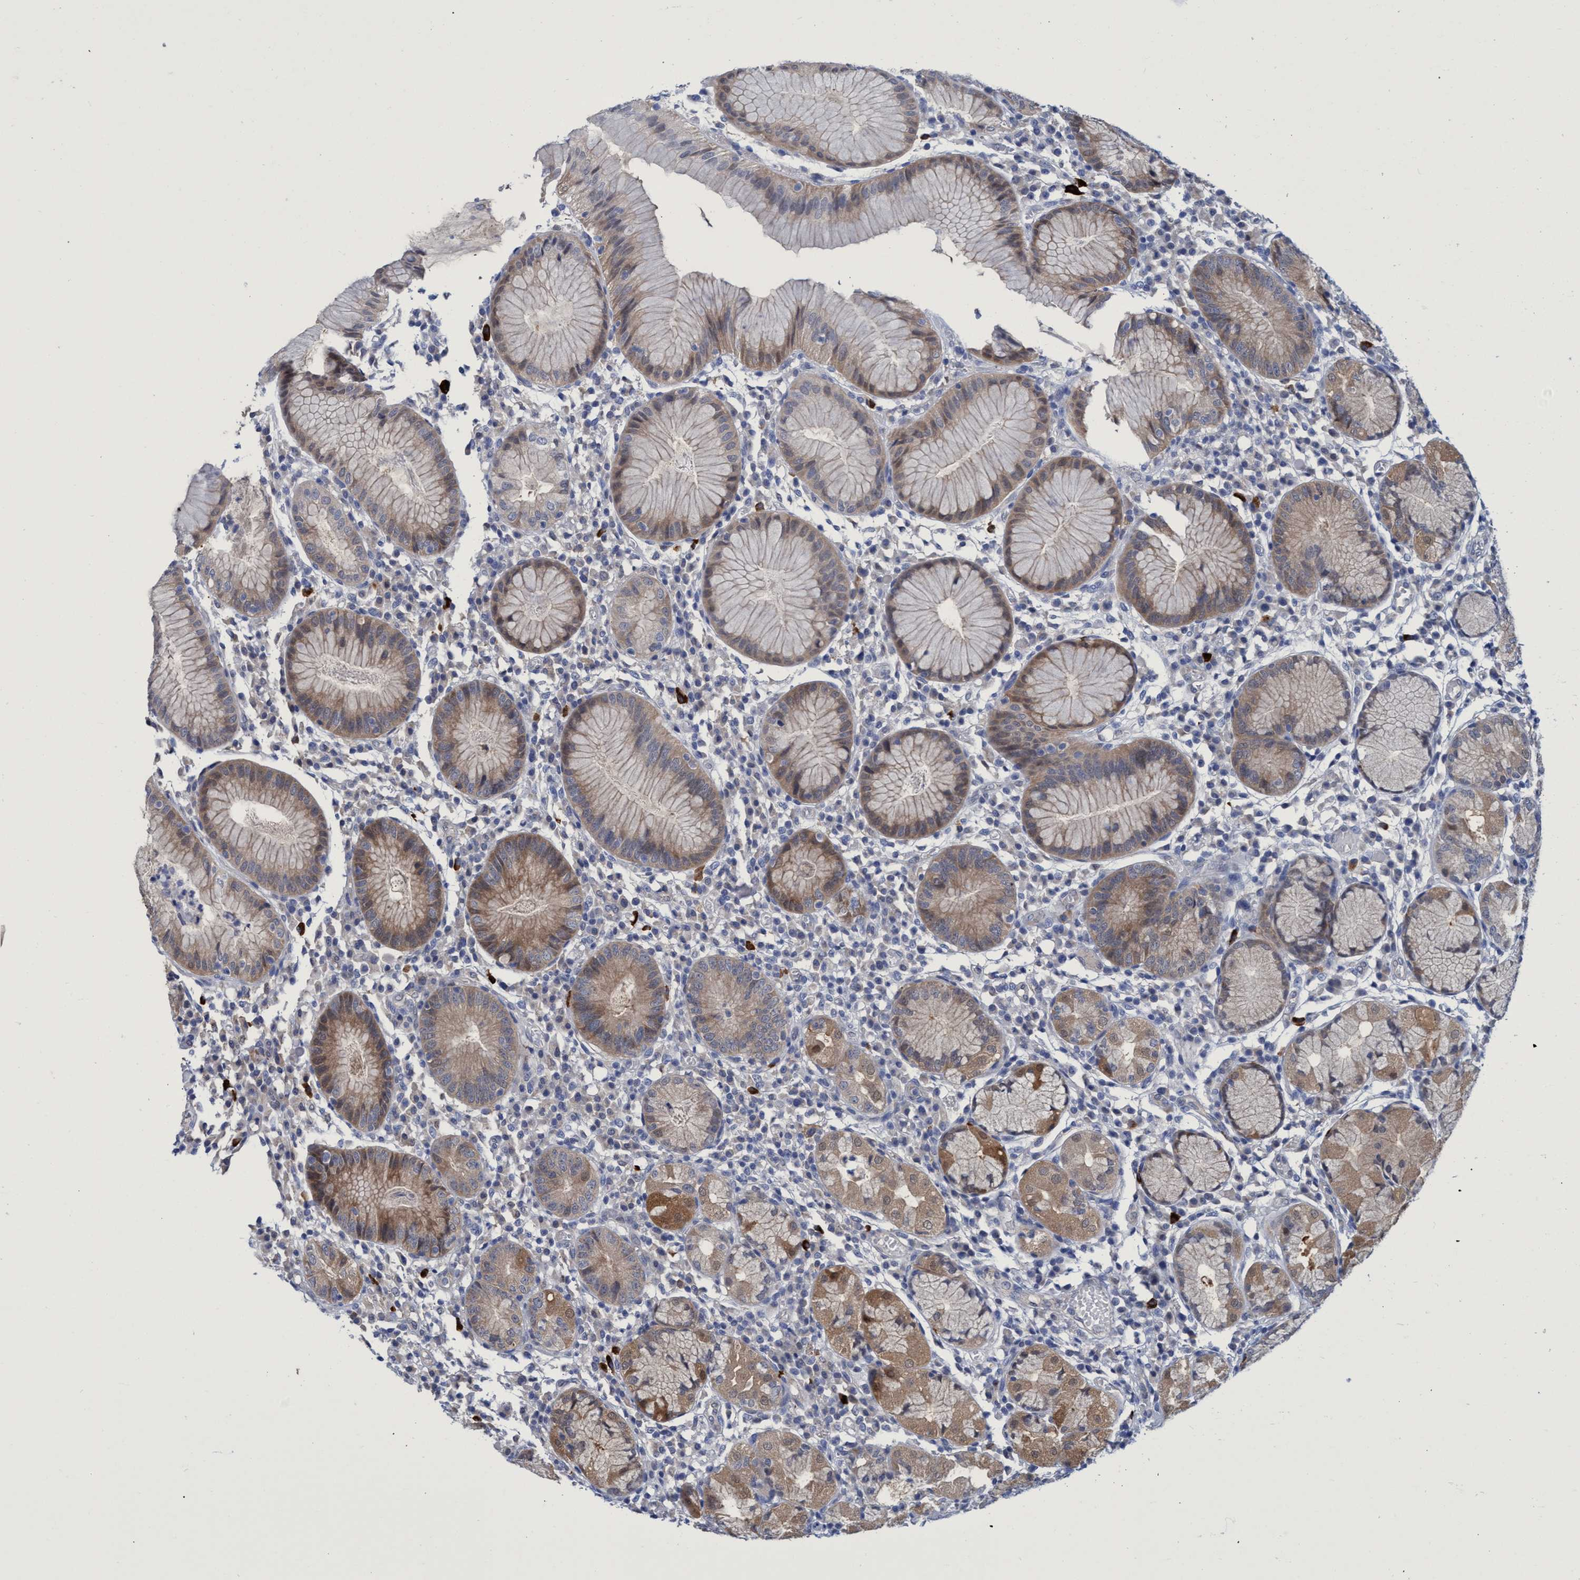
{"staining": {"intensity": "moderate", "quantity": ">75%", "location": "cytoplasmic/membranous"}, "tissue": "stomach", "cell_type": "Glandular cells", "image_type": "normal", "snomed": [{"axis": "morphology", "description": "Normal tissue, NOS"}, {"axis": "topography", "description": "Stomach"}, {"axis": "topography", "description": "Stomach, lower"}], "caption": "Protein staining of normal stomach demonstrates moderate cytoplasmic/membranous positivity in approximately >75% of glandular cells.", "gene": "PNPO", "patient": {"sex": "female", "age": 75}}